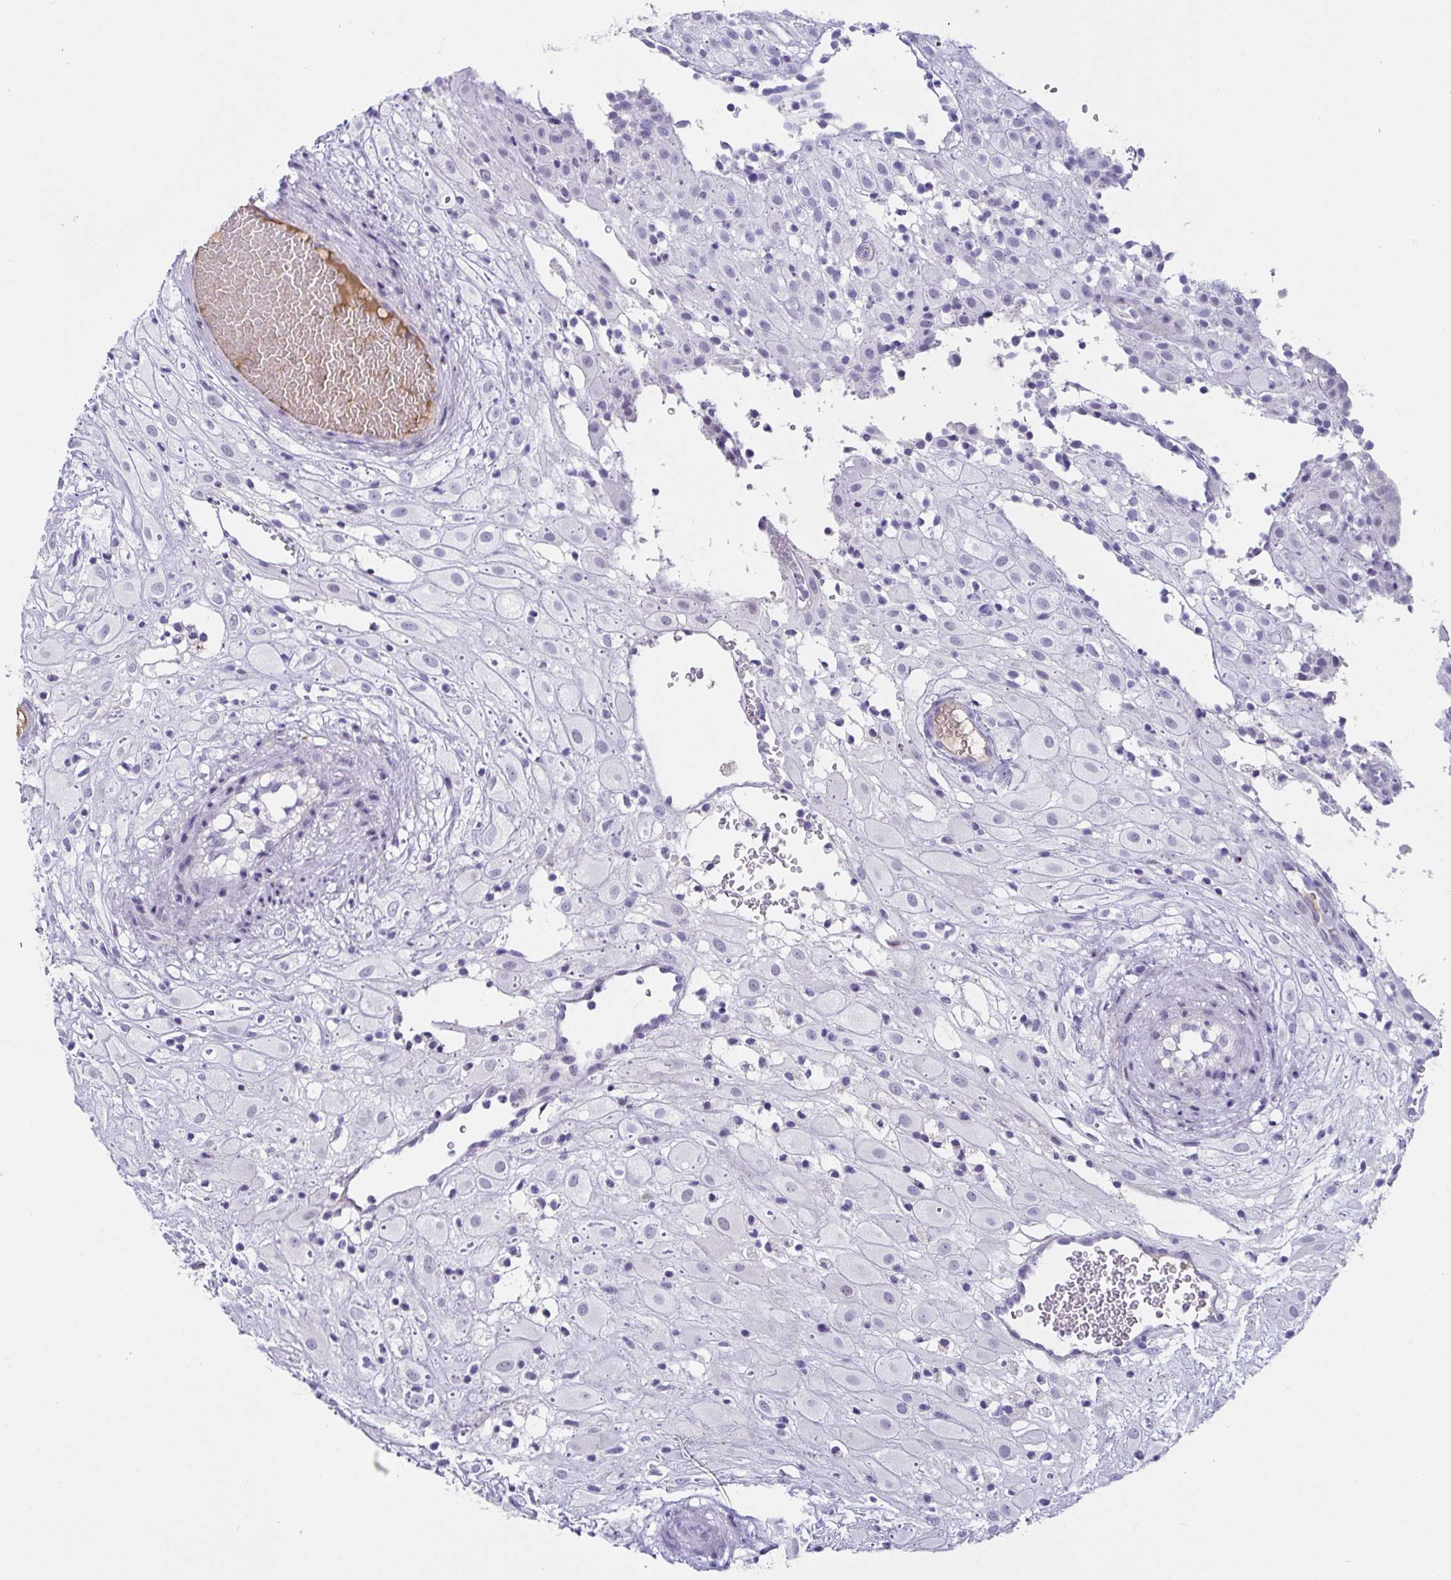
{"staining": {"intensity": "negative", "quantity": "none", "location": "none"}, "tissue": "placenta", "cell_type": "Decidual cells", "image_type": "normal", "snomed": [{"axis": "morphology", "description": "Normal tissue, NOS"}, {"axis": "topography", "description": "Placenta"}], "caption": "Decidual cells show no significant staining in benign placenta. (Brightfield microscopy of DAB immunohistochemistry at high magnification).", "gene": "NPY", "patient": {"sex": "female", "age": 24}}